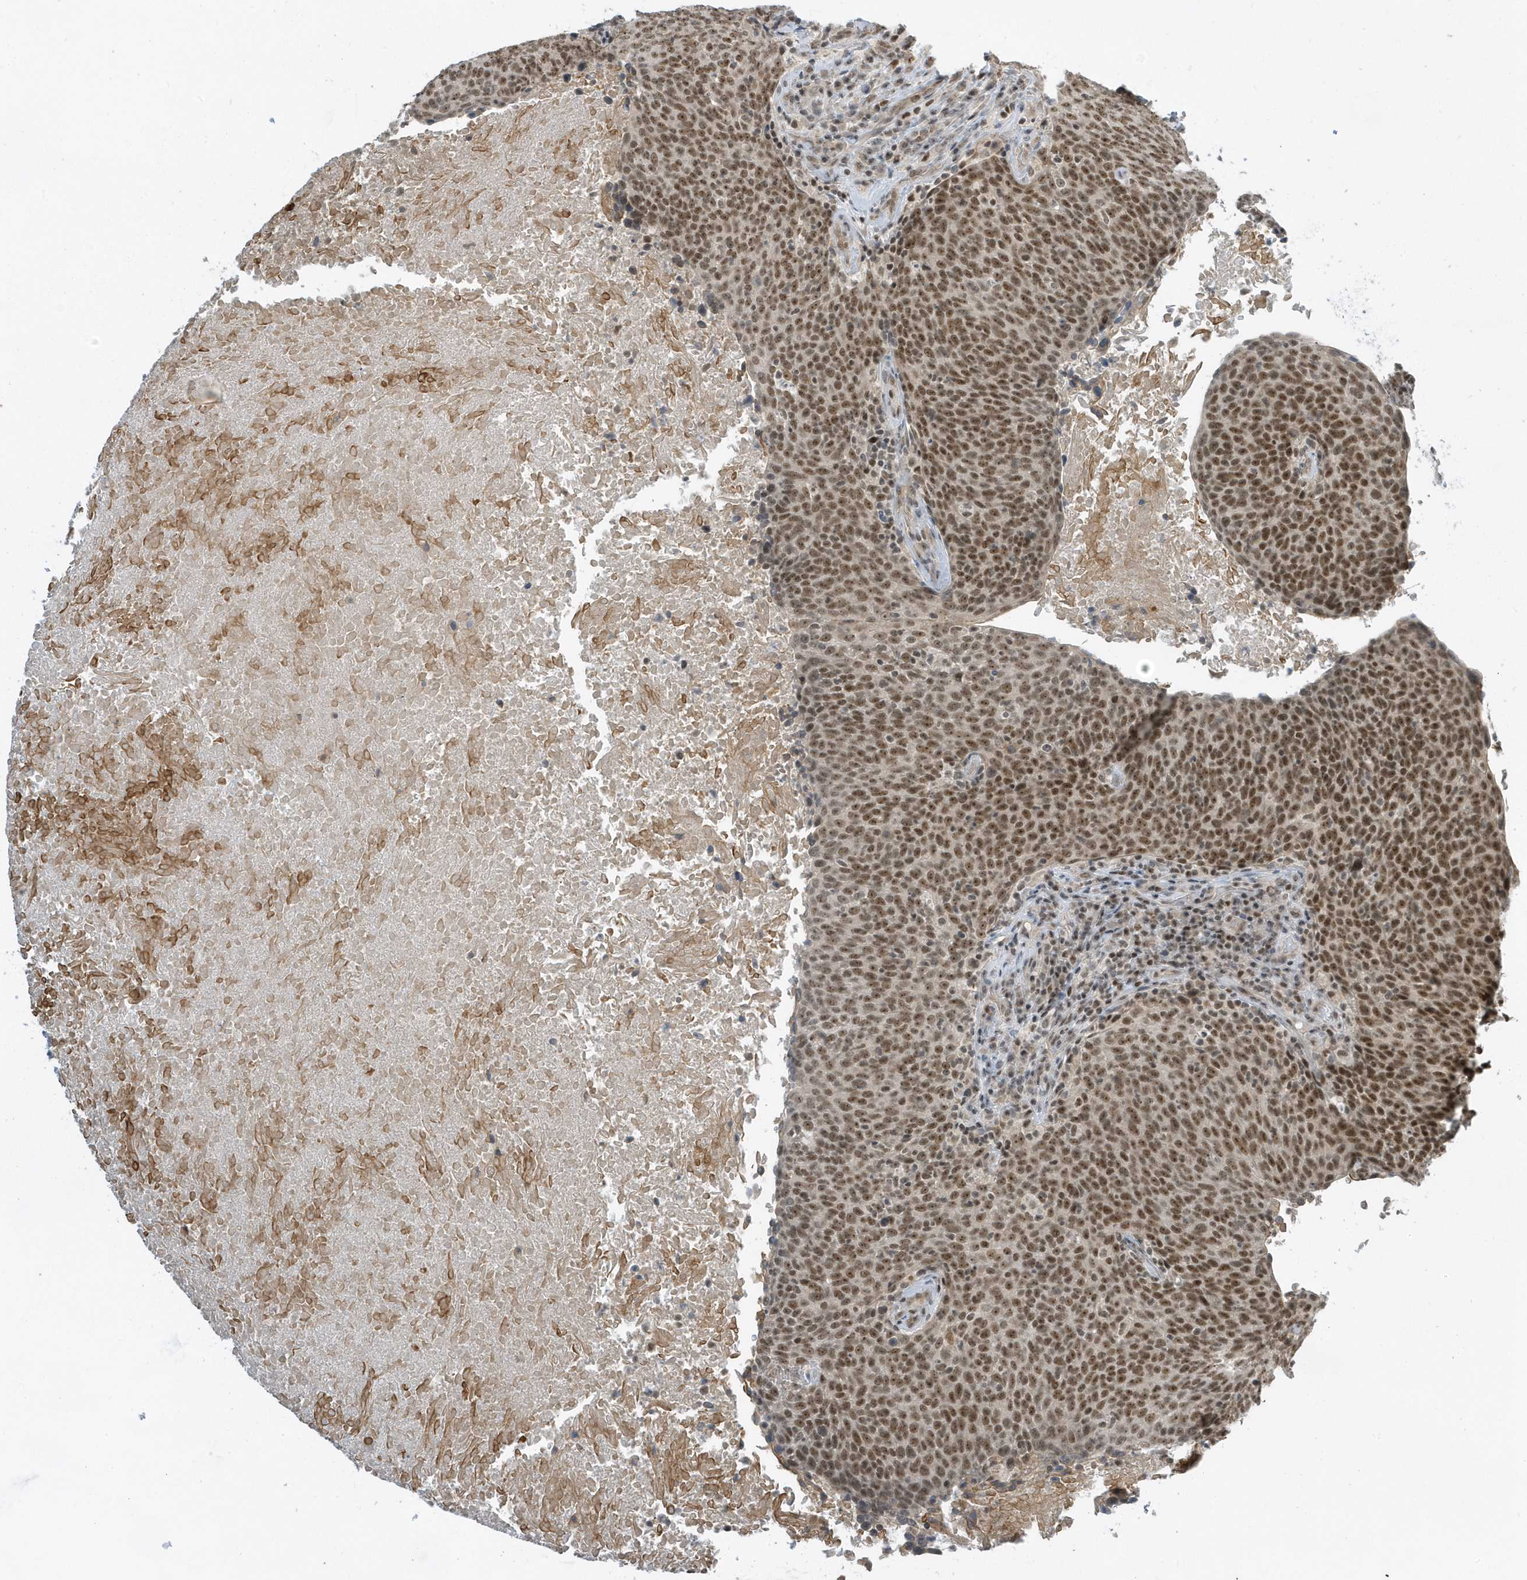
{"staining": {"intensity": "moderate", "quantity": ">75%", "location": "nuclear"}, "tissue": "head and neck cancer", "cell_type": "Tumor cells", "image_type": "cancer", "snomed": [{"axis": "morphology", "description": "Squamous cell carcinoma, NOS"}, {"axis": "morphology", "description": "Squamous cell carcinoma, metastatic, NOS"}, {"axis": "topography", "description": "Lymph node"}, {"axis": "topography", "description": "Head-Neck"}], "caption": "The micrograph exhibits a brown stain indicating the presence of a protein in the nuclear of tumor cells in head and neck cancer (metastatic squamous cell carcinoma).", "gene": "ZNF740", "patient": {"sex": "male", "age": 62}}